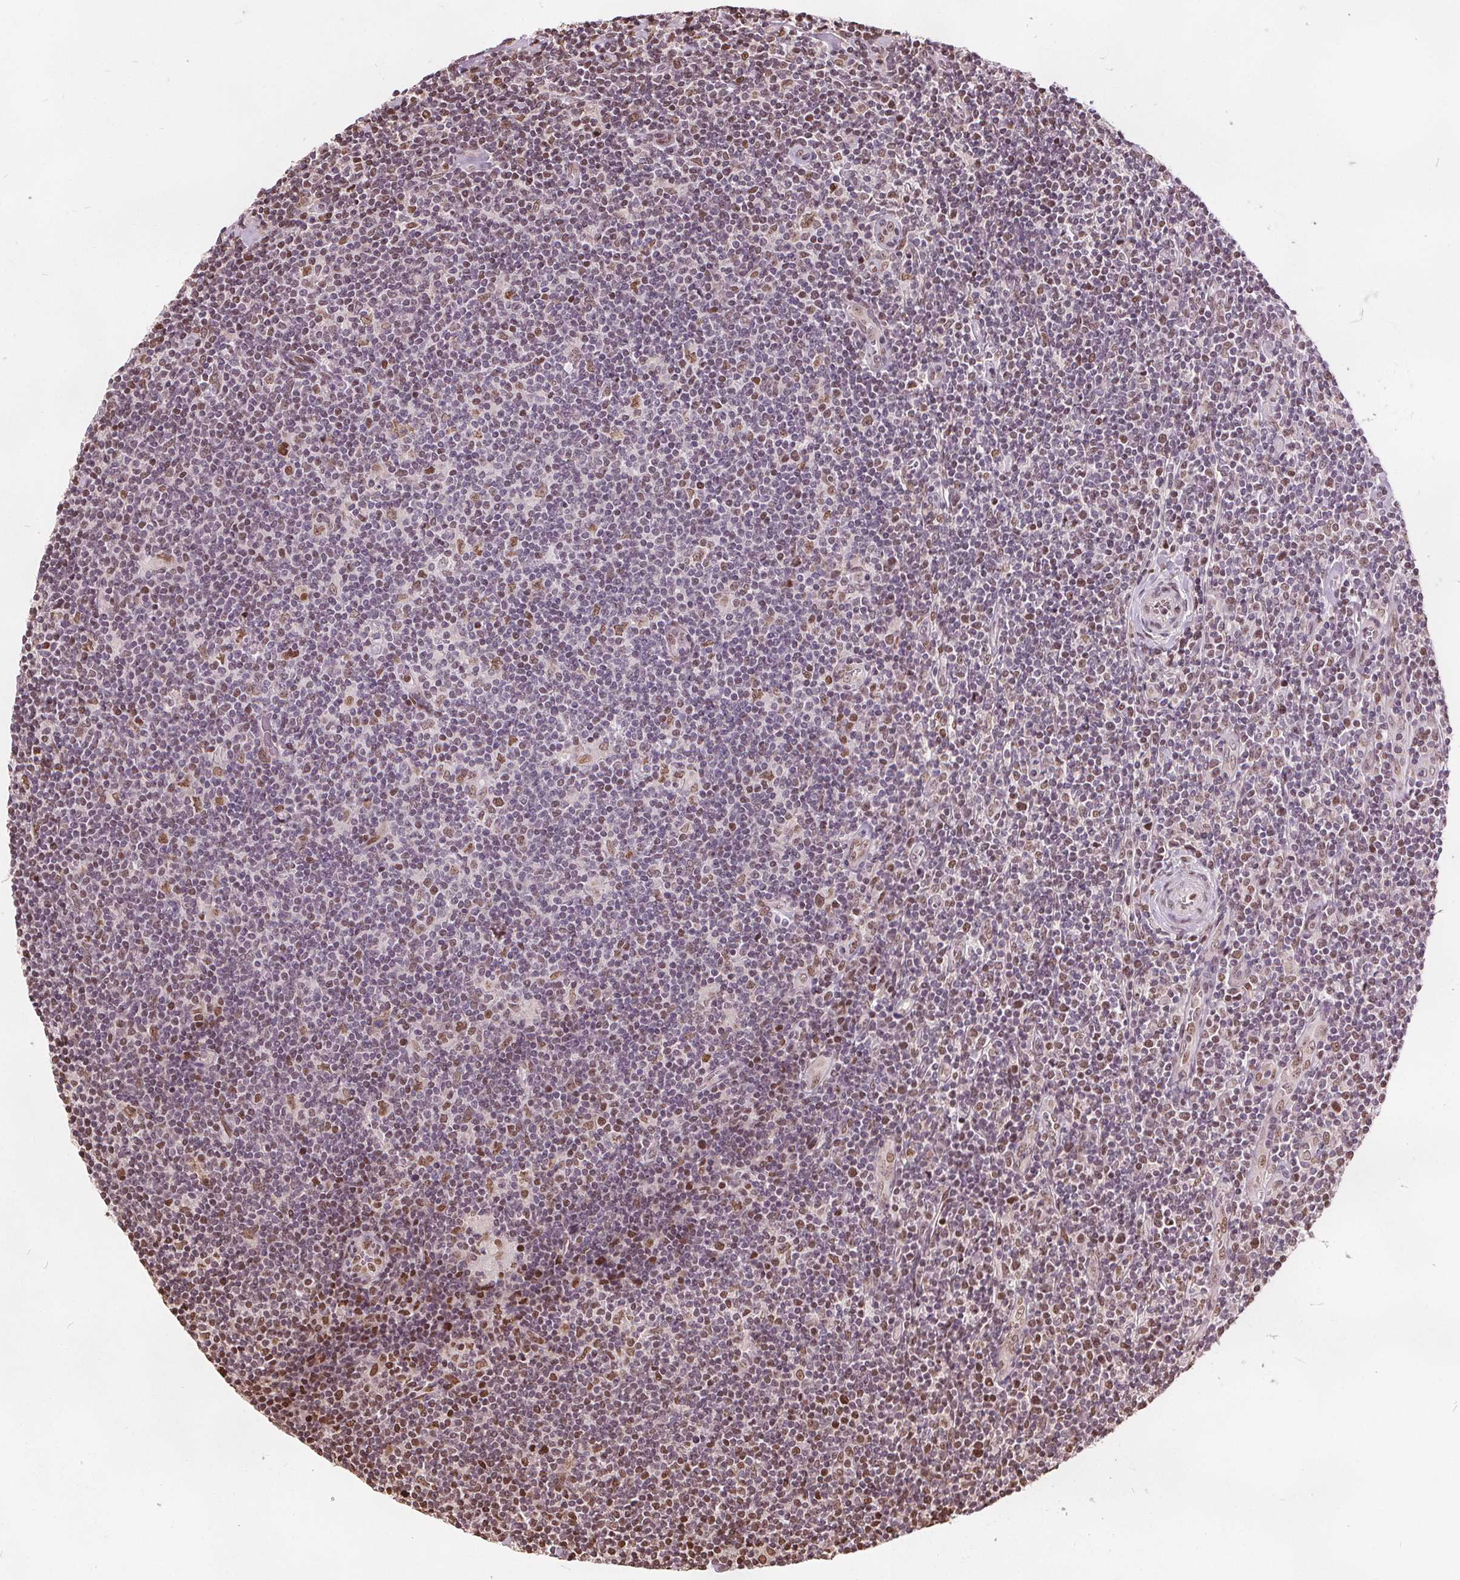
{"staining": {"intensity": "moderate", "quantity": ">75%", "location": "nuclear"}, "tissue": "lymphoma", "cell_type": "Tumor cells", "image_type": "cancer", "snomed": [{"axis": "morphology", "description": "Hodgkin's disease, NOS"}, {"axis": "topography", "description": "Lymph node"}], "caption": "Lymphoma stained with immunohistochemistry exhibits moderate nuclear staining in approximately >75% of tumor cells. The protein is stained brown, and the nuclei are stained in blue (DAB (3,3'-diaminobenzidine) IHC with brightfield microscopy, high magnification).", "gene": "ISLR2", "patient": {"sex": "male", "age": 40}}